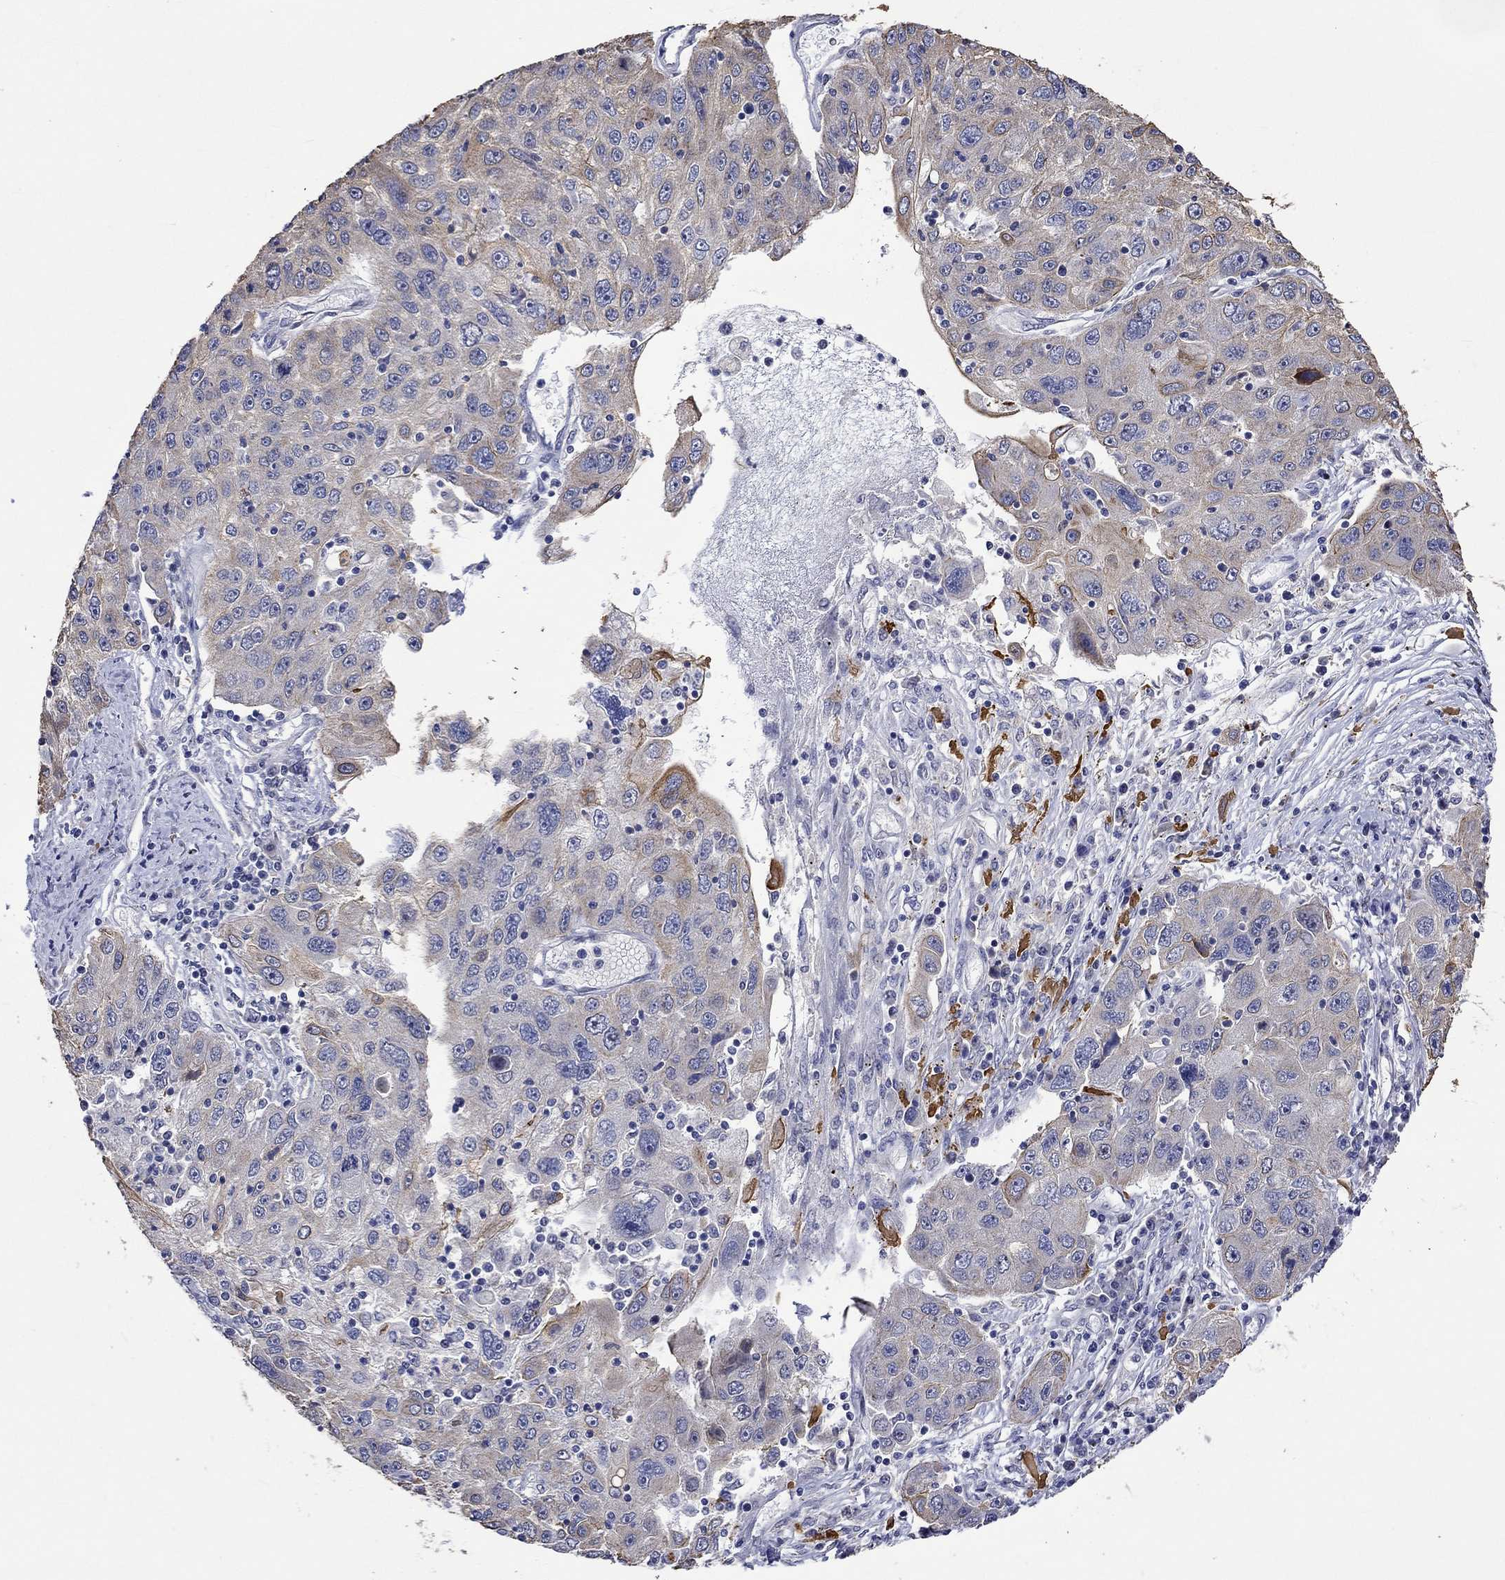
{"staining": {"intensity": "moderate", "quantity": "<25%", "location": "cytoplasmic/membranous"}, "tissue": "stomach cancer", "cell_type": "Tumor cells", "image_type": "cancer", "snomed": [{"axis": "morphology", "description": "Adenocarcinoma, NOS"}, {"axis": "topography", "description": "Stomach"}], "caption": "Adenocarcinoma (stomach) was stained to show a protein in brown. There is low levels of moderate cytoplasmic/membranous staining in approximately <25% of tumor cells.", "gene": "DDX3Y", "patient": {"sex": "male", "age": 56}}